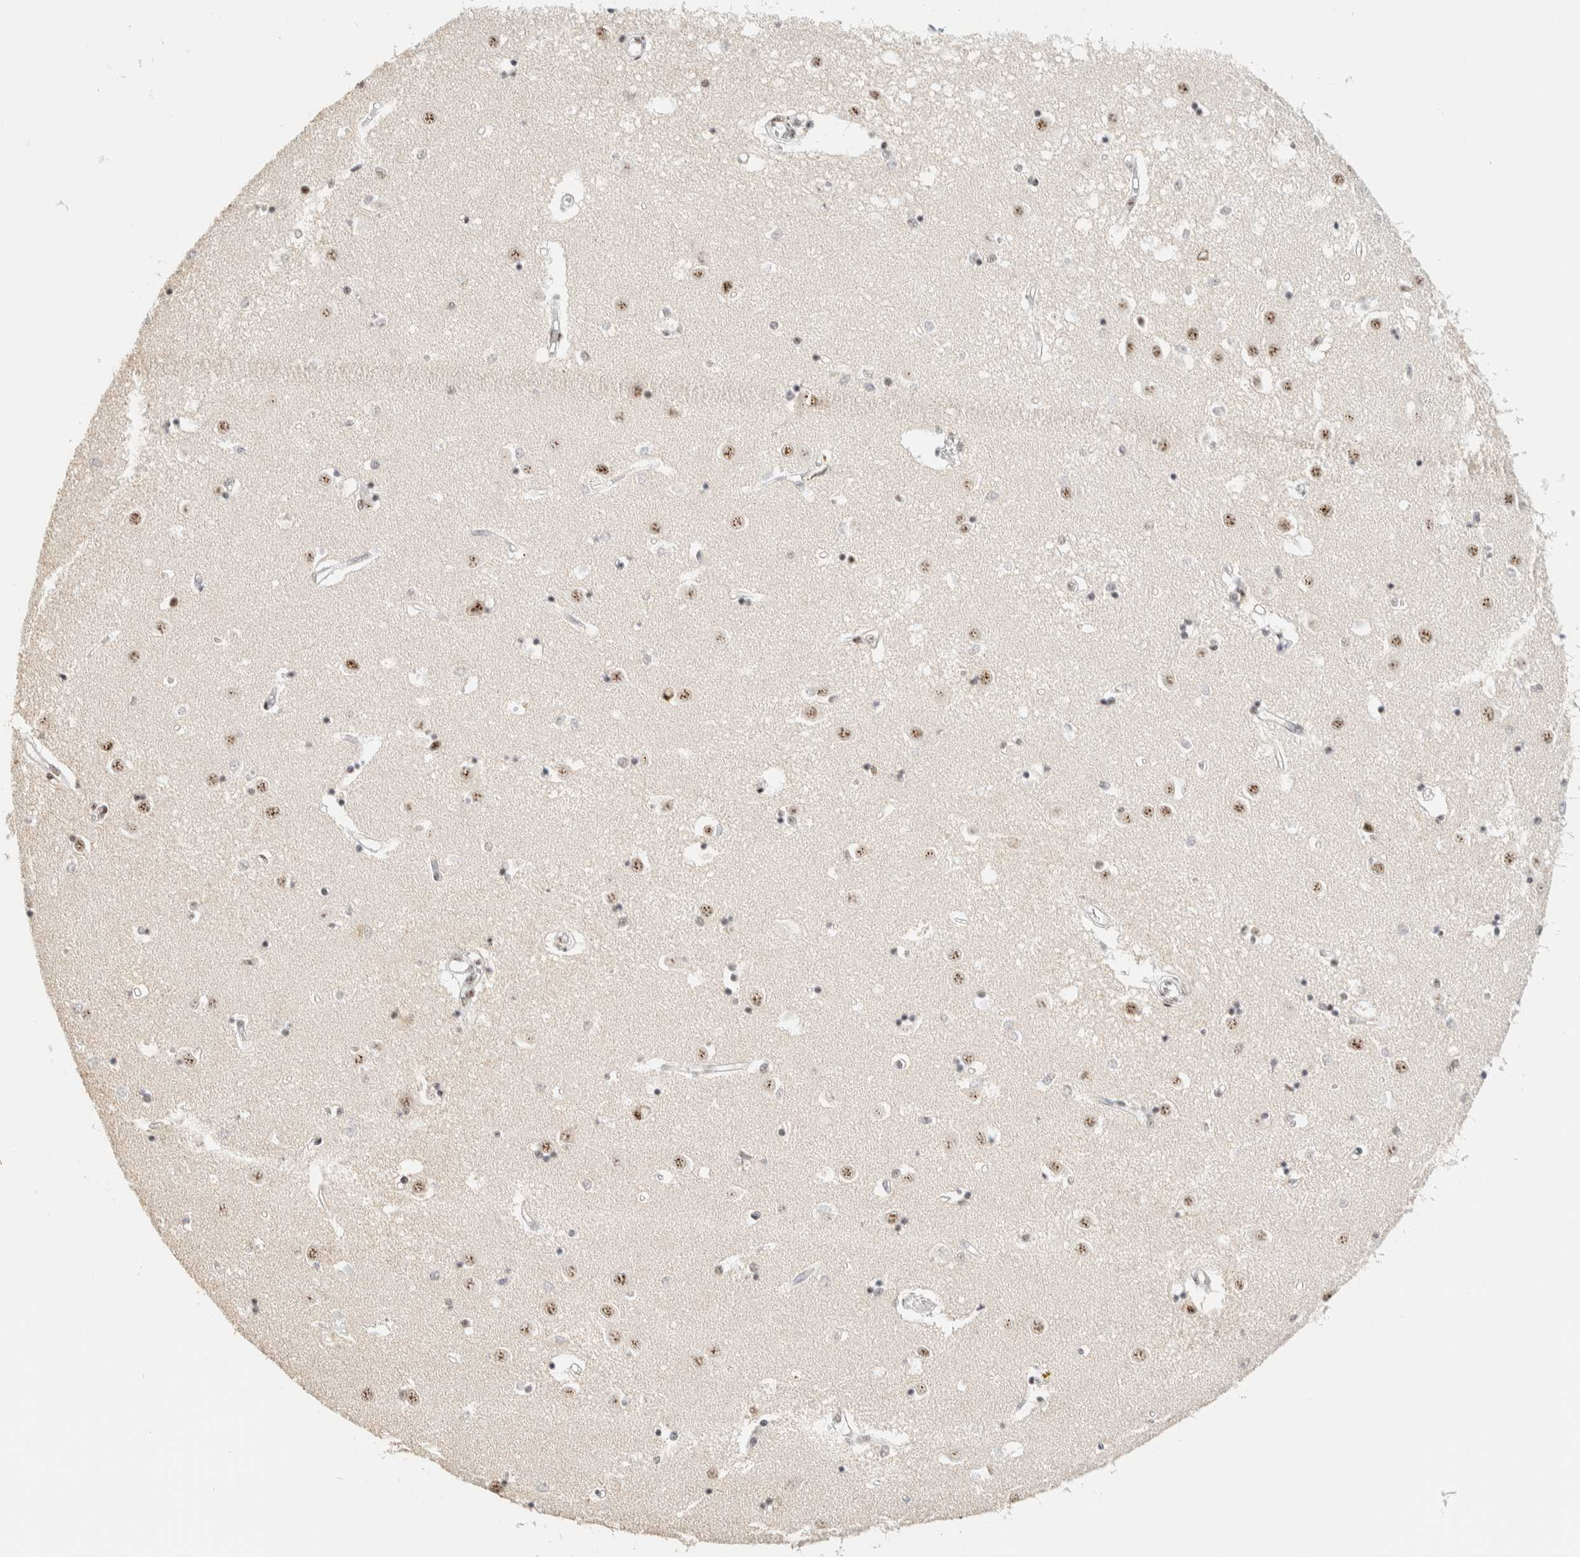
{"staining": {"intensity": "moderate", "quantity": "25%-75%", "location": "nuclear"}, "tissue": "caudate", "cell_type": "Glial cells", "image_type": "normal", "snomed": [{"axis": "morphology", "description": "Normal tissue, NOS"}, {"axis": "topography", "description": "Lateral ventricle wall"}], "caption": "Protein staining of benign caudate demonstrates moderate nuclear positivity in approximately 25%-75% of glial cells. The protein is shown in brown color, while the nuclei are stained blue.", "gene": "SON", "patient": {"sex": "male", "age": 45}}